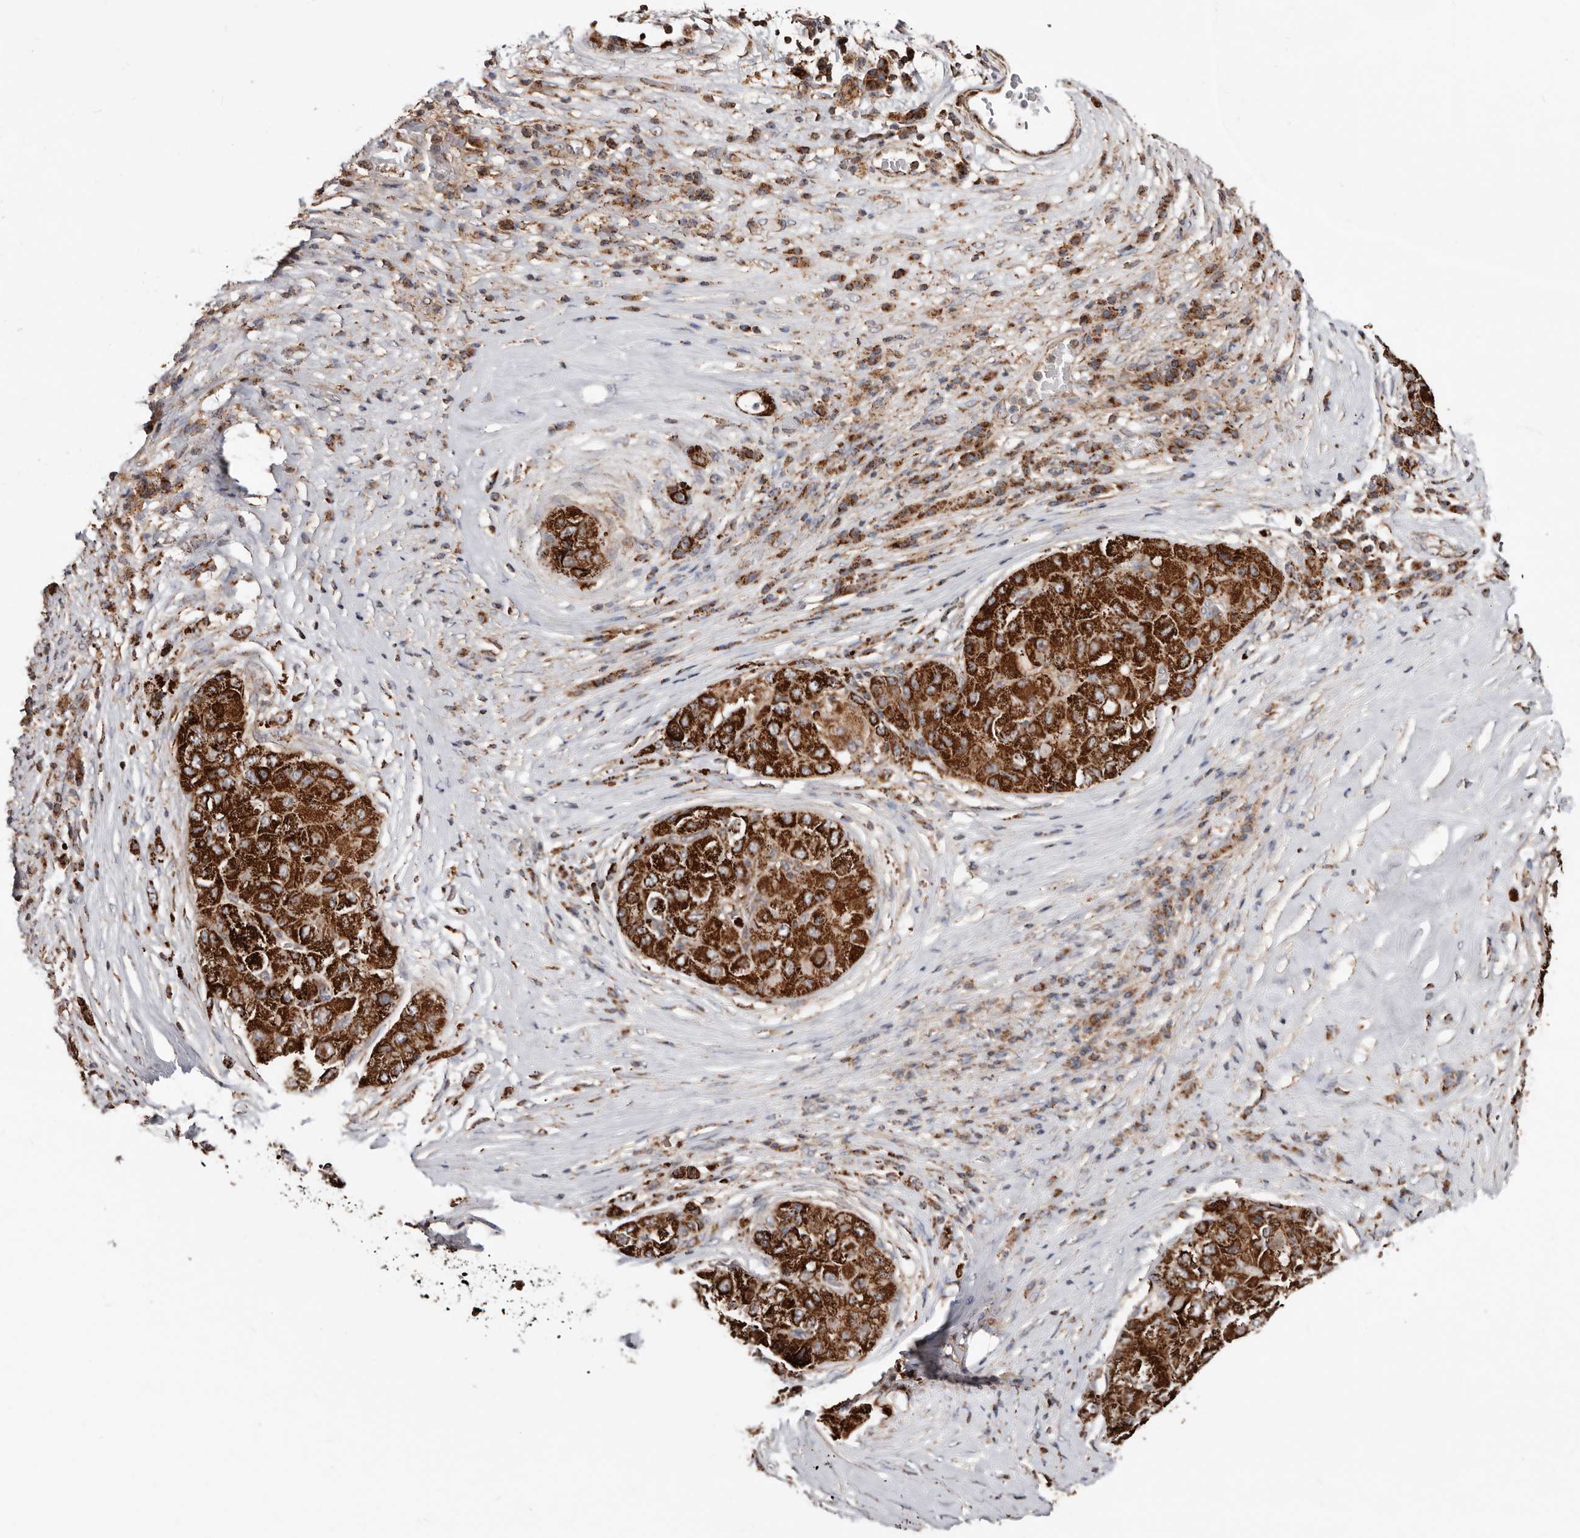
{"staining": {"intensity": "strong", "quantity": ">75%", "location": "cytoplasmic/membranous"}, "tissue": "liver cancer", "cell_type": "Tumor cells", "image_type": "cancer", "snomed": [{"axis": "morphology", "description": "Carcinoma, Hepatocellular, NOS"}, {"axis": "topography", "description": "Liver"}], "caption": "Immunohistochemical staining of liver cancer (hepatocellular carcinoma) exhibits high levels of strong cytoplasmic/membranous protein expression in approximately >75% of tumor cells. (DAB (3,3'-diaminobenzidine) = brown stain, brightfield microscopy at high magnification).", "gene": "PRKACB", "patient": {"sex": "male", "age": 80}}